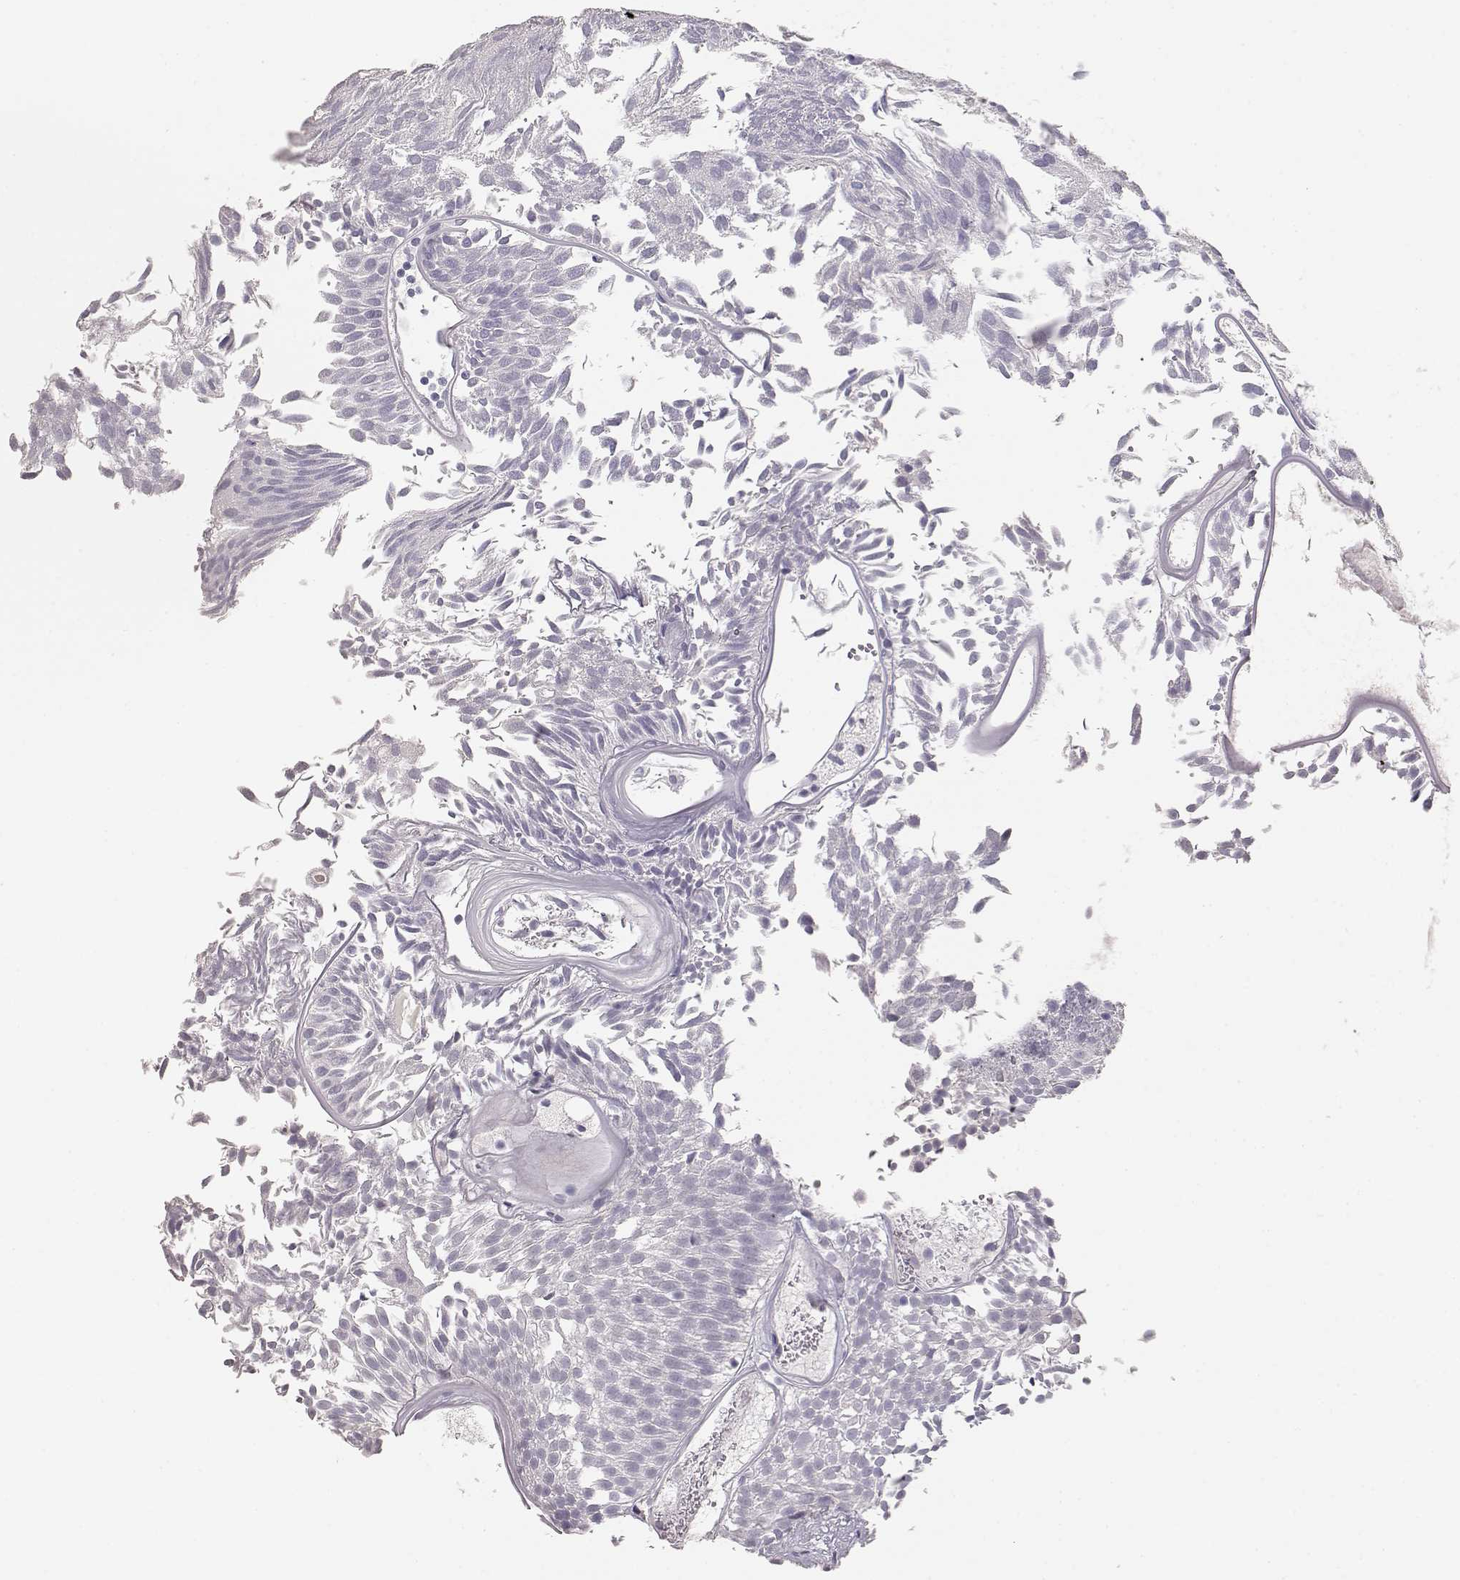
{"staining": {"intensity": "negative", "quantity": "none", "location": "none"}, "tissue": "urothelial cancer", "cell_type": "Tumor cells", "image_type": "cancer", "snomed": [{"axis": "morphology", "description": "Urothelial carcinoma, Low grade"}, {"axis": "topography", "description": "Urinary bladder"}], "caption": "The immunohistochemistry (IHC) image has no significant positivity in tumor cells of urothelial cancer tissue.", "gene": "TKTL1", "patient": {"sex": "male", "age": 52}}